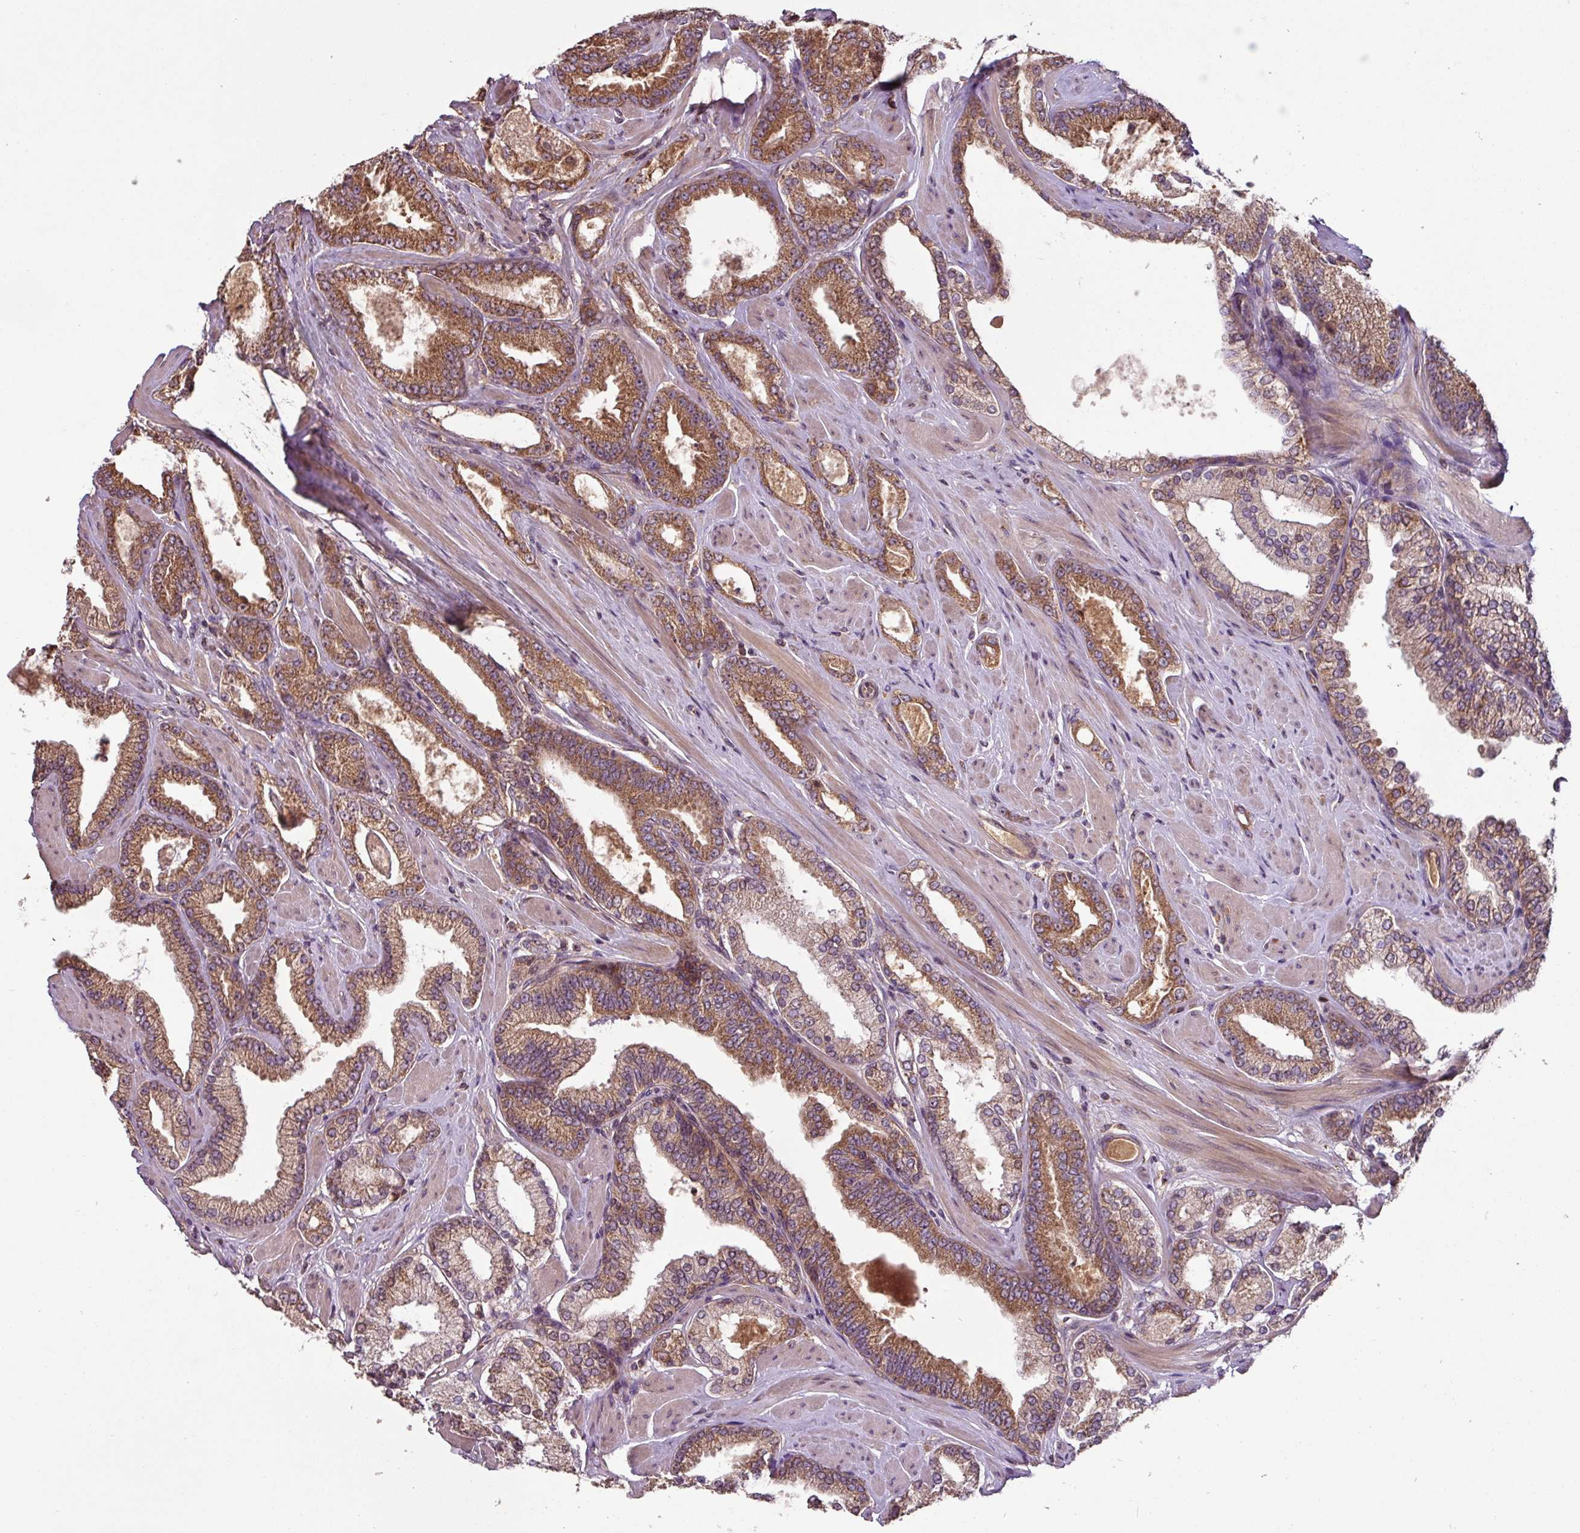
{"staining": {"intensity": "moderate", "quantity": ">75%", "location": "cytoplasmic/membranous"}, "tissue": "prostate cancer", "cell_type": "Tumor cells", "image_type": "cancer", "snomed": [{"axis": "morphology", "description": "Adenocarcinoma, Low grade"}, {"axis": "topography", "description": "Prostate"}], "caption": "Immunohistochemical staining of human adenocarcinoma (low-grade) (prostate) exhibits medium levels of moderate cytoplasmic/membranous staining in approximately >75% of tumor cells. (Stains: DAB (3,3'-diaminobenzidine) in brown, nuclei in blue, Microscopy: brightfield microscopy at high magnification).", "gene": "MRRF", "patient": {"sex": "male", "age": 42}}